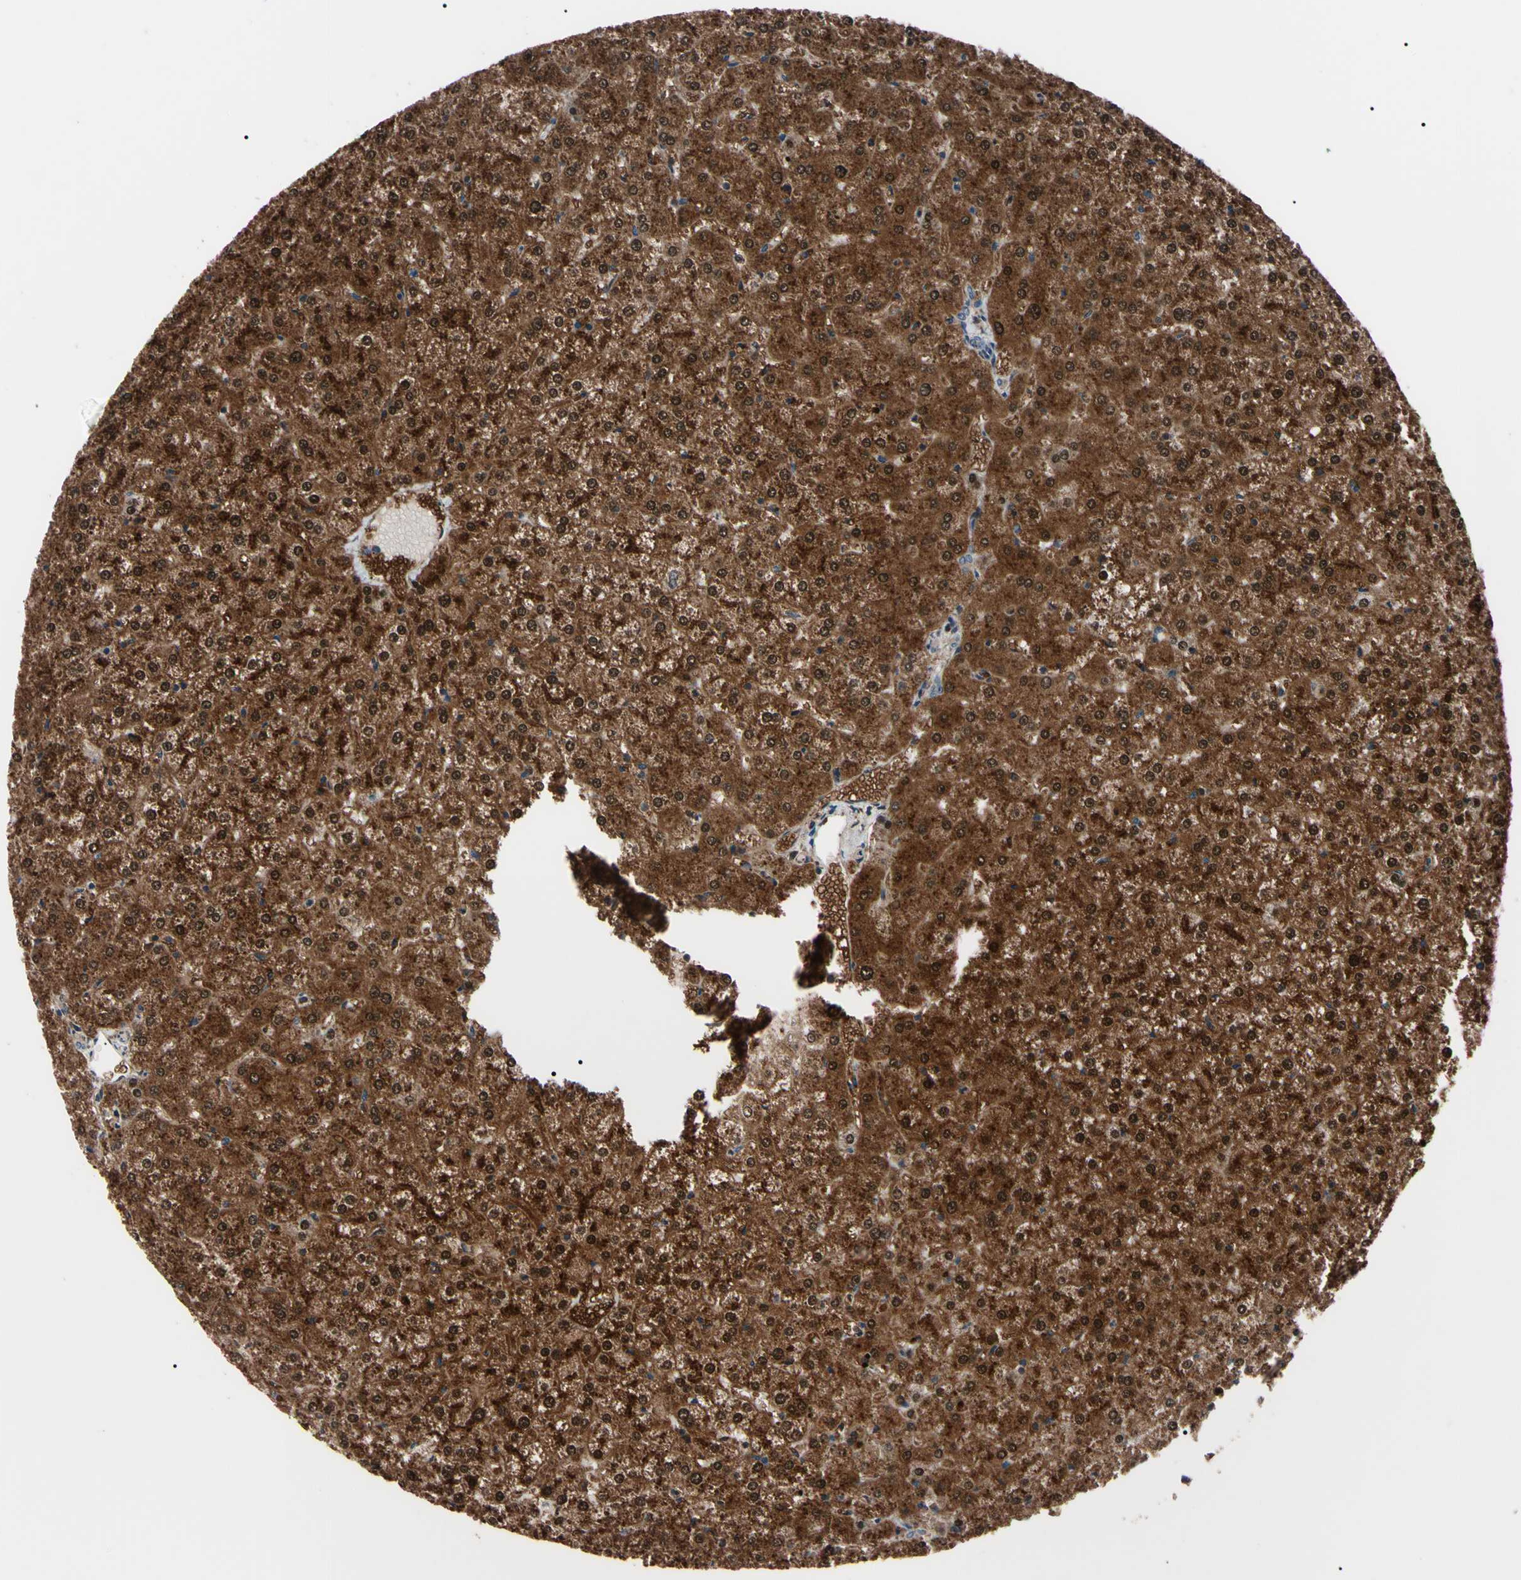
{"staining": {"intensity": "moderate", "quantity": ">75%", "location": "cytoplasmic/membranous"}, "tissue": "liver", "cell_type": "Cholangiocytes", "image_type": "normal", "snomed": [{"axis": "morphology", "description": "Normal tissue, NOS"}, {"axis": "topography", "description": "Liver"}], "caption": "Liver stained with DAB immunohistochemistry reveals medium levels of moderate cytoplasmic/membranous staining in about >75% of cholangiocytes. (IHC, brightfield microscopy, high magnification).", "gene": "GUCY1B1", "patient": {"sex": "female", "age": 32}}